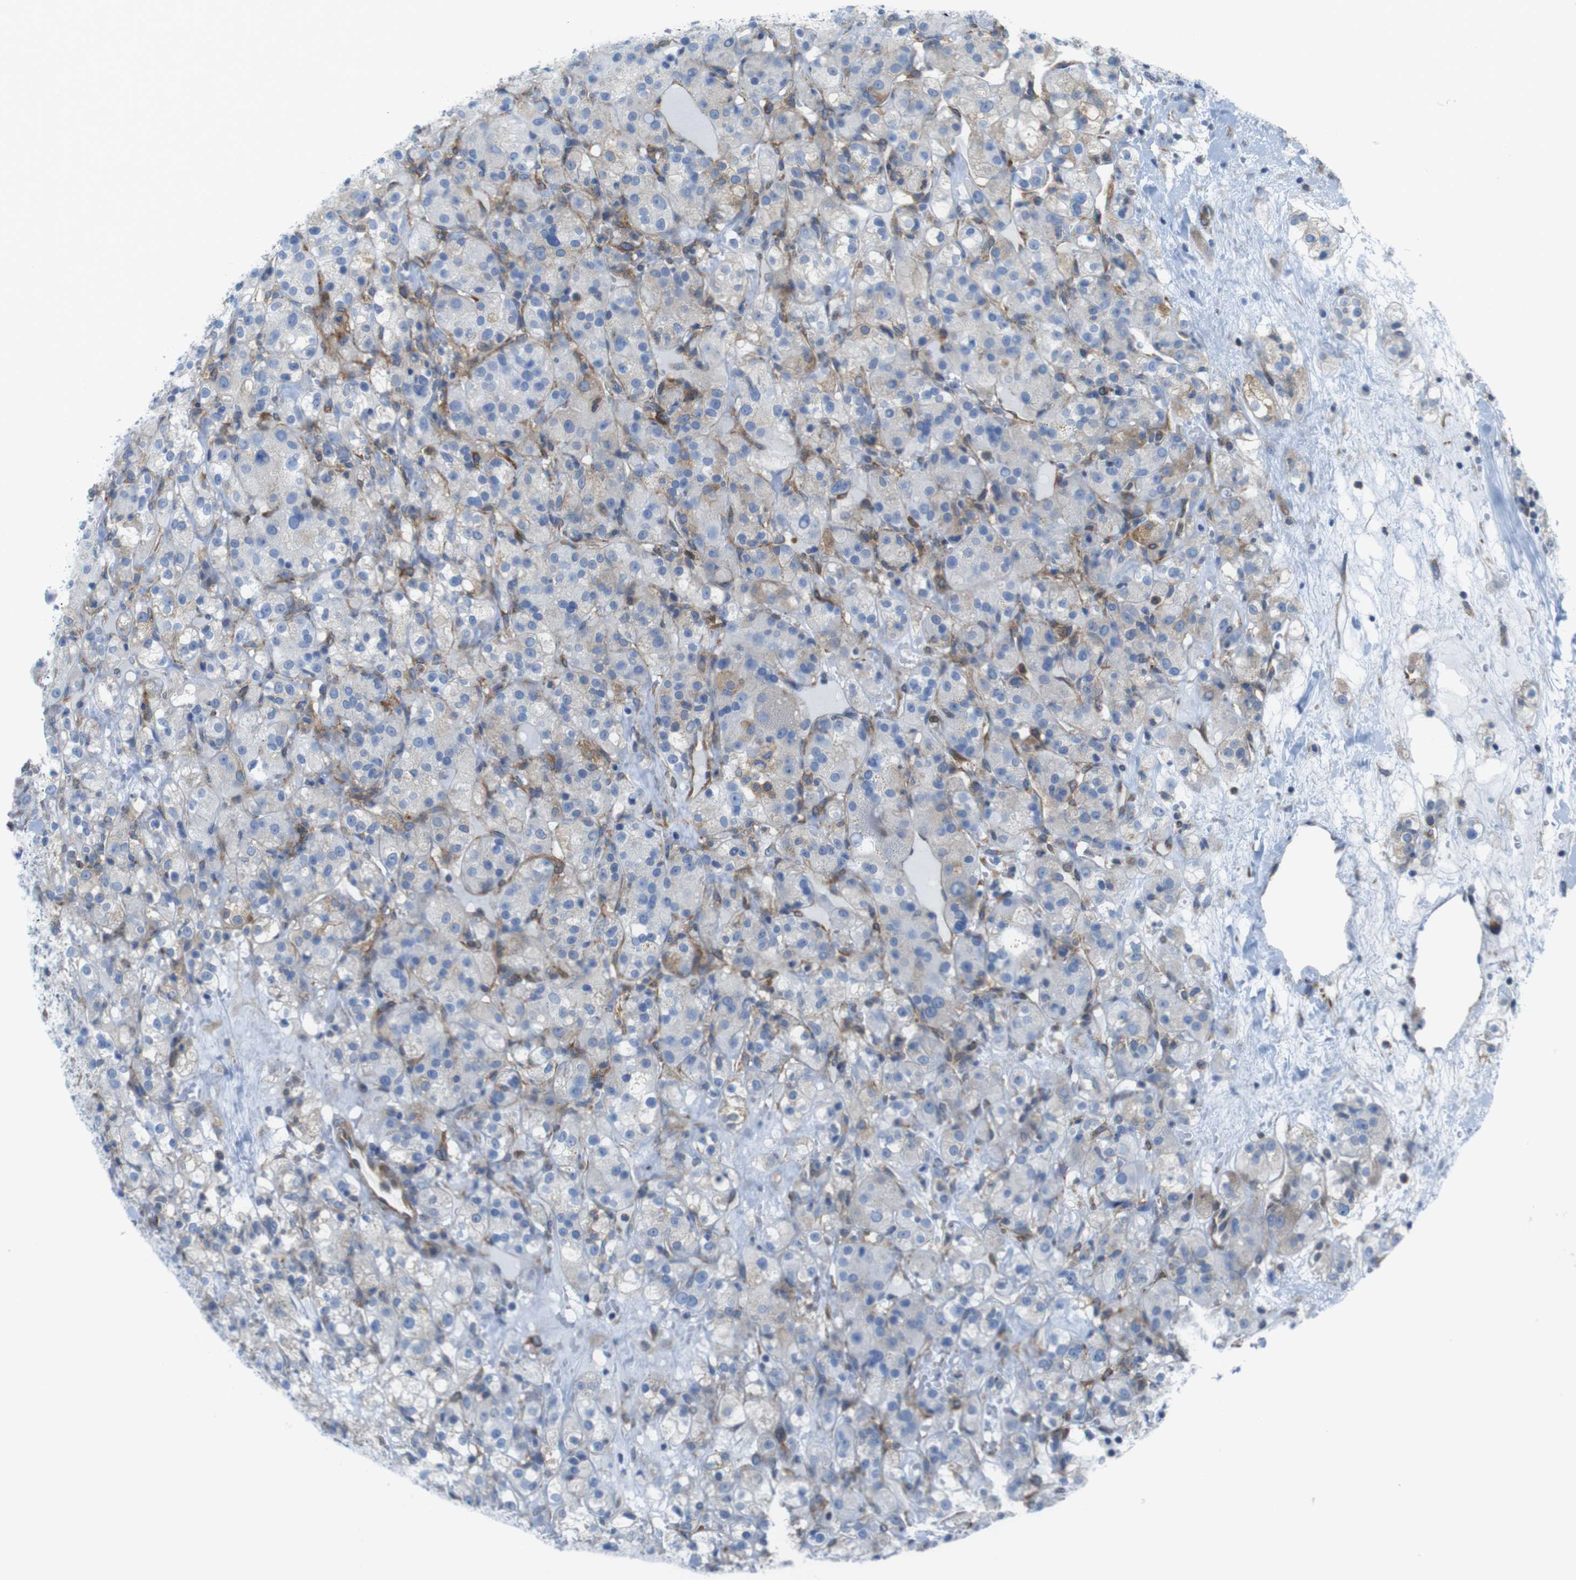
{"staining": {"intensity": "weak", "quantity": "<25%", "location": "cytoplasmic/membranous"}, "tissue": "renal cancer", "cell_type": "Tumor cells", "image_type": "cancer", "snomed": [{"axis": "morphology", "description": "Normal tissue, NOS"}, {"axis": "morphology", "description": "Adenocarcinoma, NOS"}, {"axis": "topography", "description": "Kidney"}], "caption": "The micrograph exhibits no staining of tumor cells in adenocarcinoma (renal).", "gene": "DIAPH2", "patient": {"sex": "male", "age": 61}}